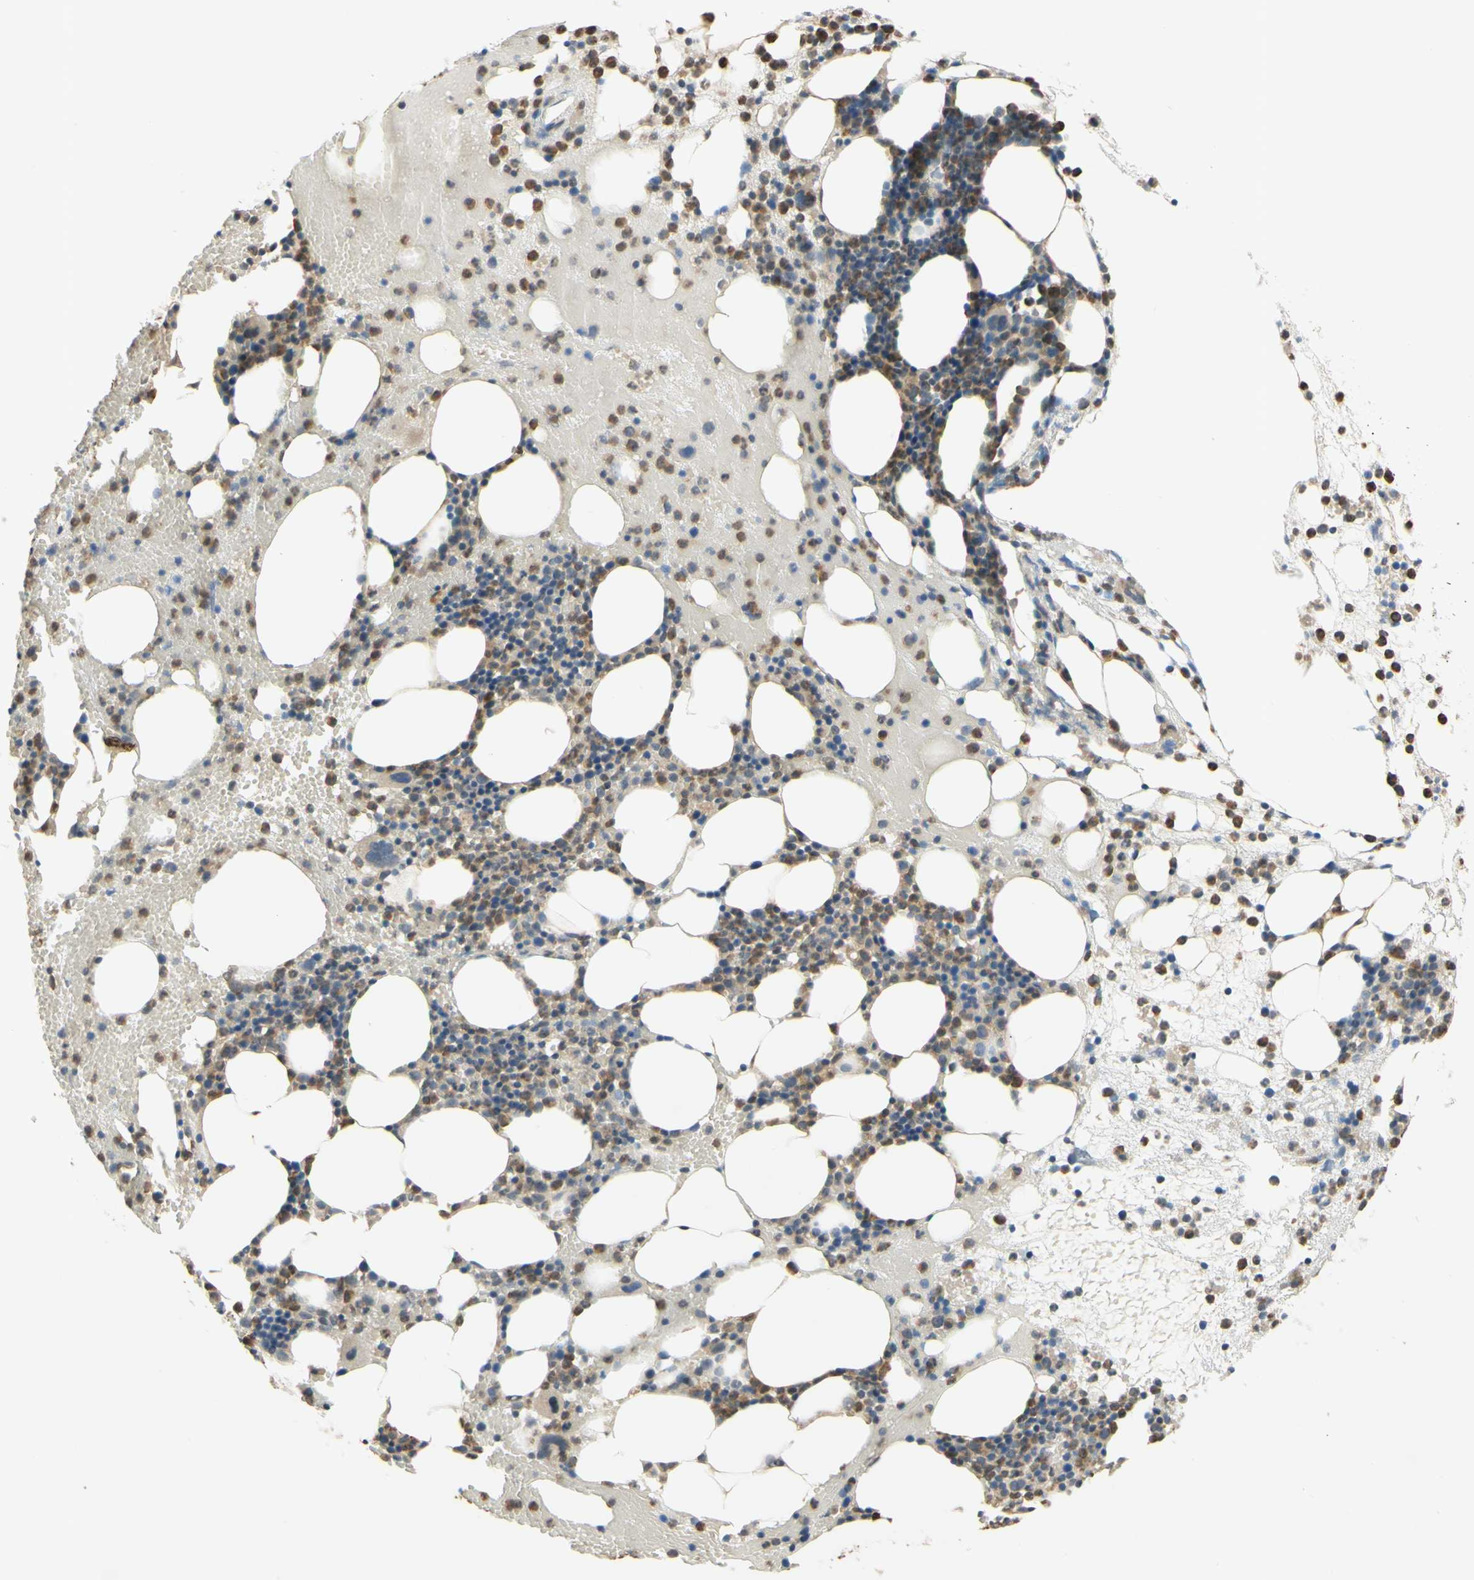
{"staining": {"intensity": "strong", "quantity": "25%-75%", "location": "cytoplasmic/membranous"}, "tissue": "bone marrow", "cell_type": "Hematopoietic cells", "image_type": "normal", "snomed": [{"axis": "morphology", "description": "Normal tissue, NOS"}, {"axis": "morphology", "description": "Inflammation, NOS"}, {"axis": "topography", "description": "Bone marrow"}], "caption": "This is a photomicrograph of immunohistochemistry staining of normal bone marrow, which shows strong expression in the cytoplasmic/membranous of hematopoietic cells.", "gene": "GATA1", "patient": {"sex": "female", "age": 79}}